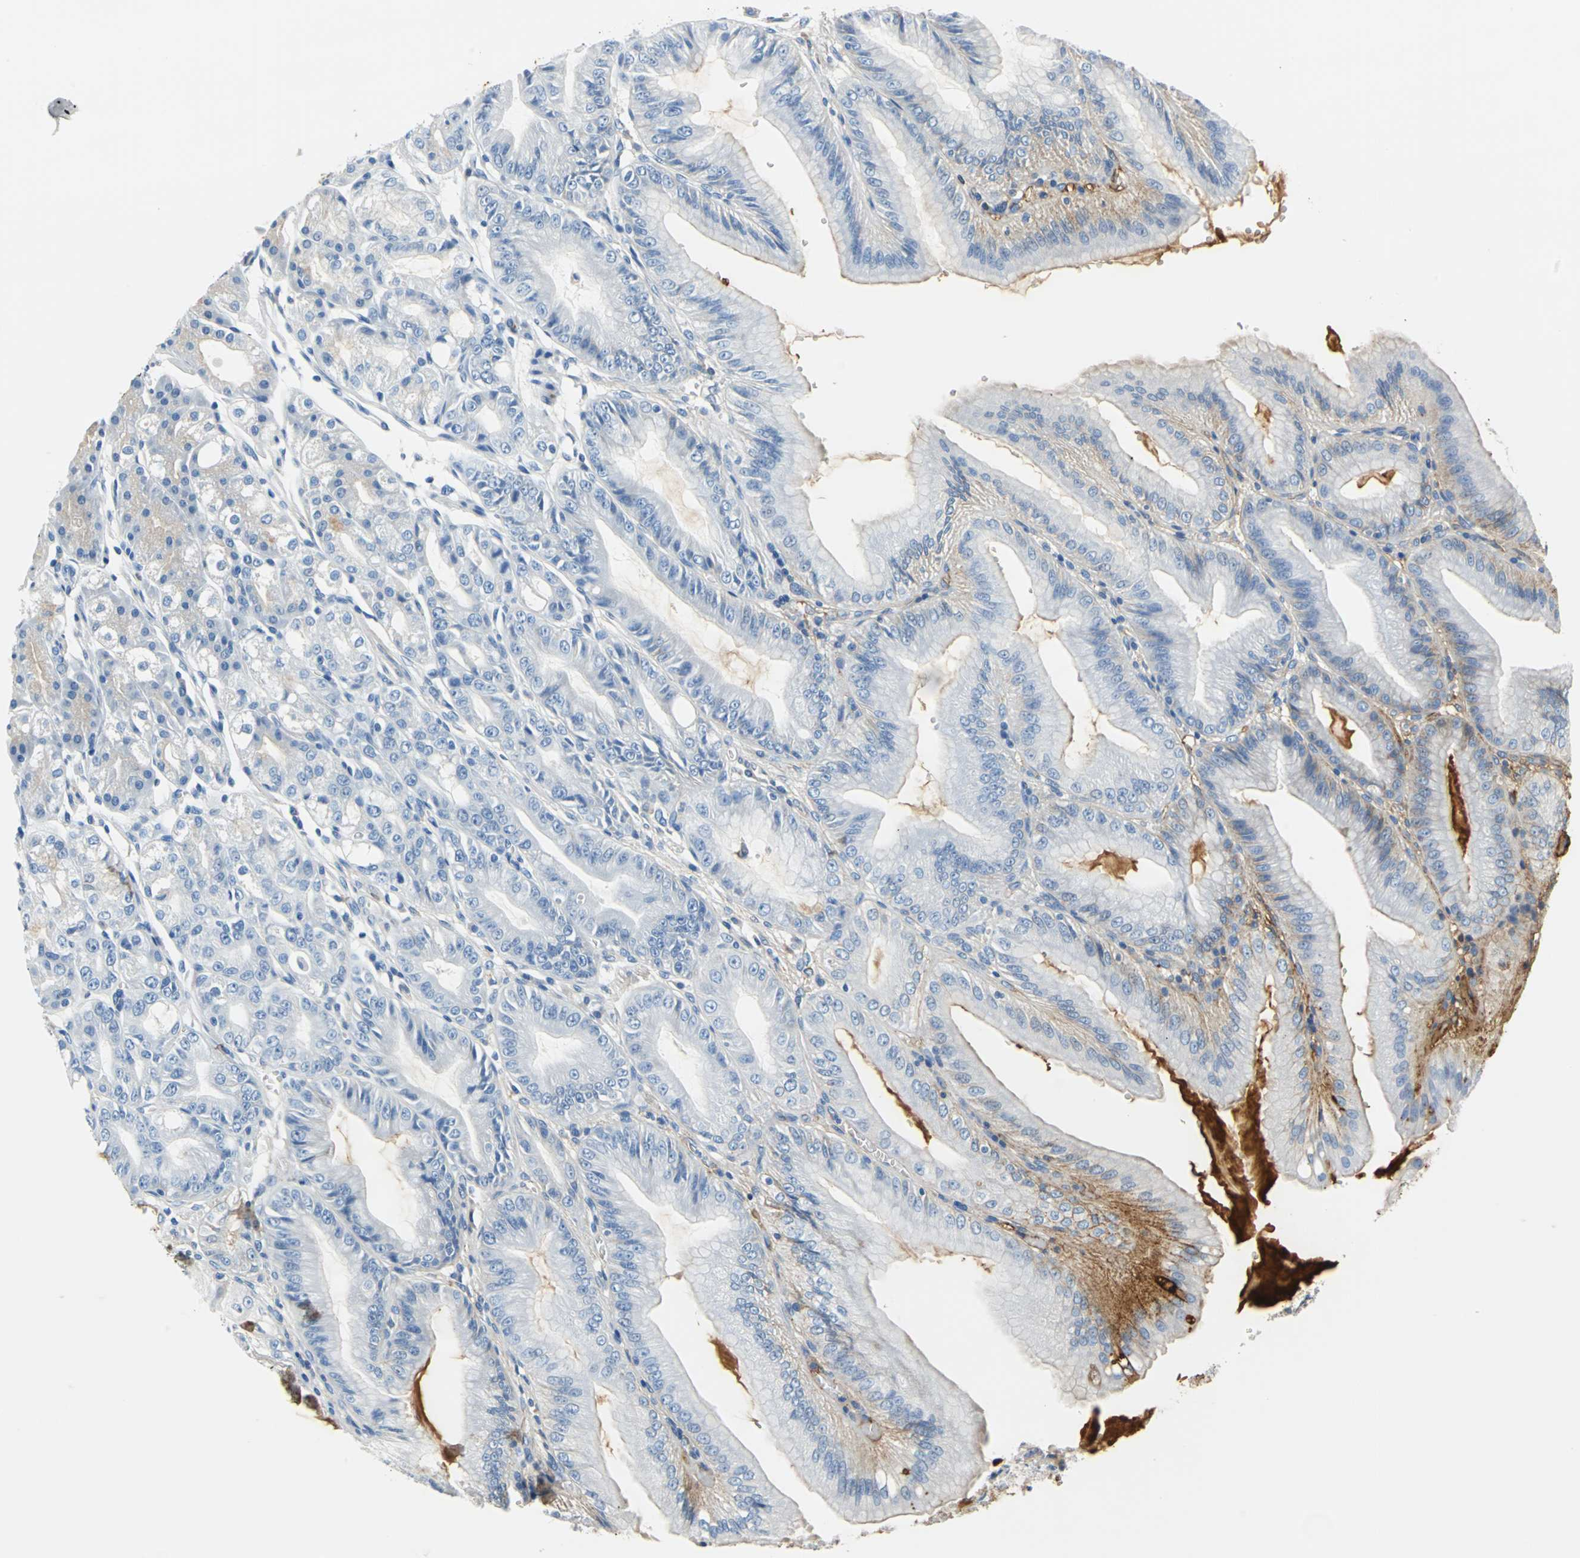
{"staining": {"intensity": "moderate", "quantity": "<25%", "location": "cytoplasmic/membranous"}, "tissue": "stomach", "cell_type": "Glandular cells", "image_type": "normal", "snomed": [{"axis": "morphology", "description": "Normal tissue, NOS"}, {"axis": "topography", "description": "Stomach, lower"}], "caption": "Glandular cells exhibit low levels of moderate cytoplasmic/membranous expression in about <25% of cells in benign stomach.", "gene": "ALB", "patient": {"sex": "male", "age": 71}}